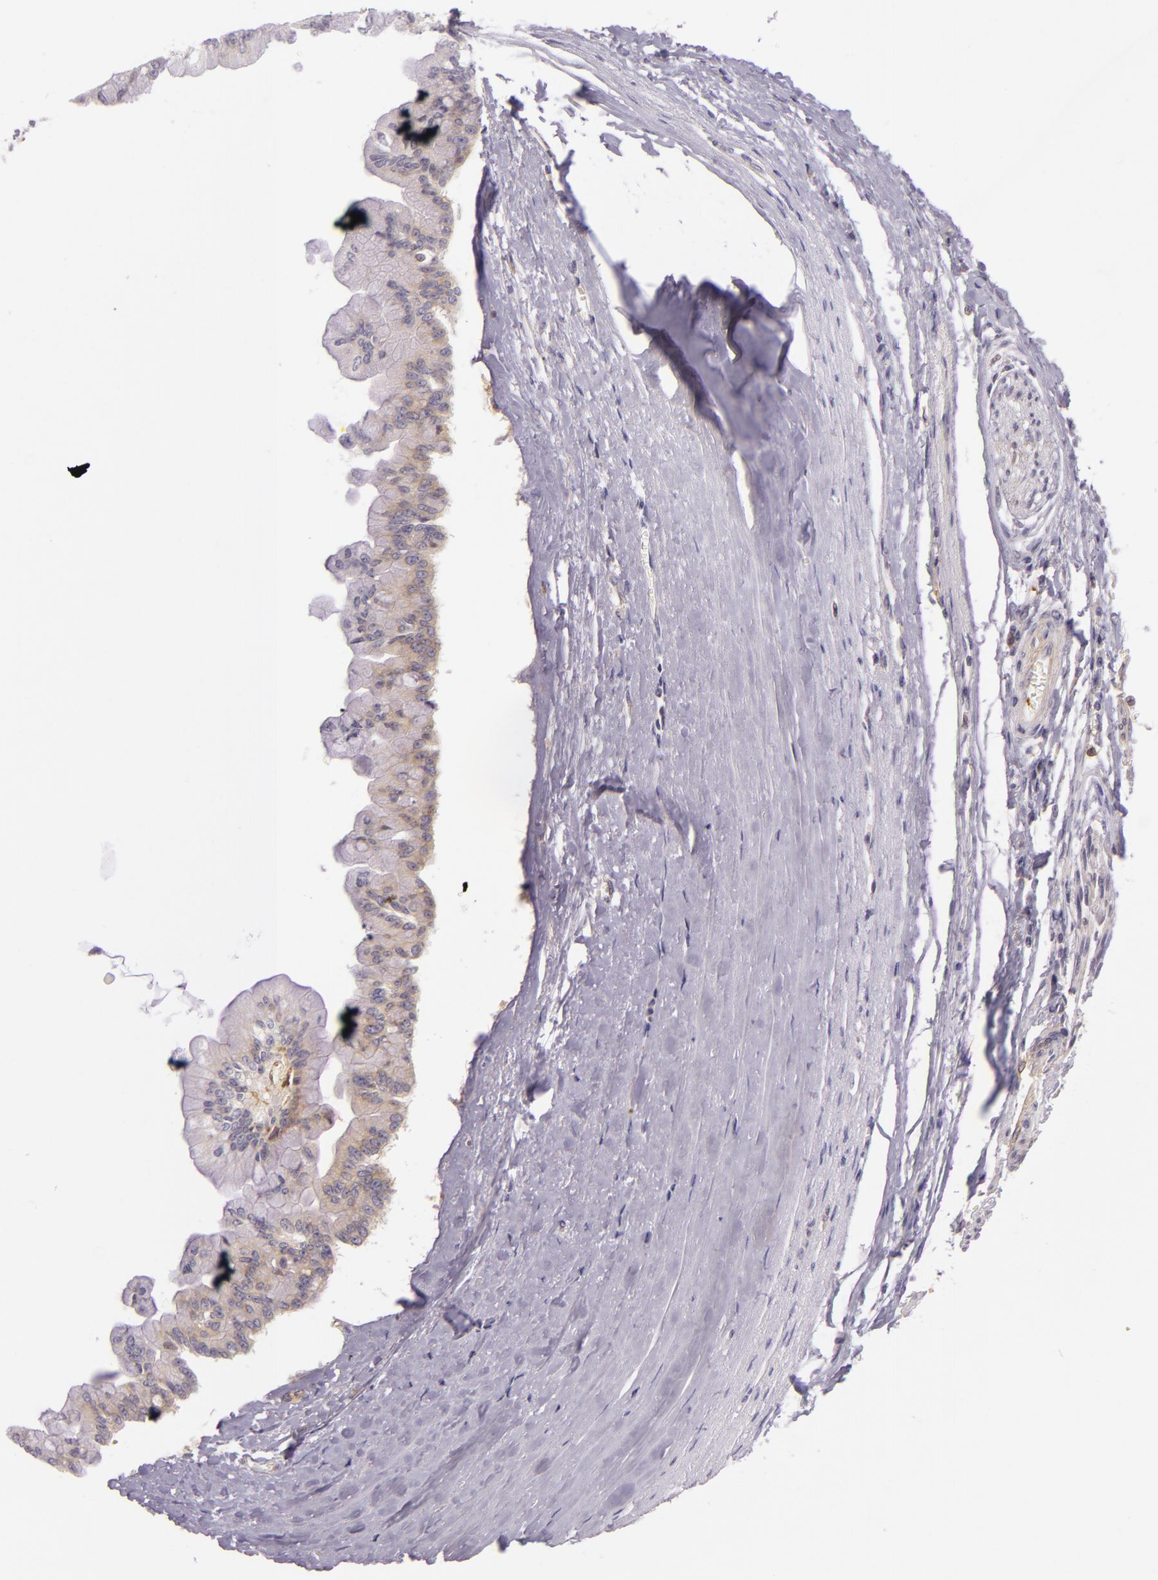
{"staining": {"intensity": "moderate", "quantity": "25%-75%", "location": "cytoplasmic/membranous"}, "tissue": "liver cancer", "cell_type": "Tumor cells", "image_type": "cancer", "snomed": [{"axis": "morphology", "description": "Cholangiocarcinoma"}, {"axis": "topography", "description": "Liver"}], "caption": "The immunohistochemical stain shows moderate cytoplasmic/membranous positivity in tumor cells of liver cholangiocarcinoma tissue.", "gene": "TLN1", "patient": {"sex": "female", "age": 79}}